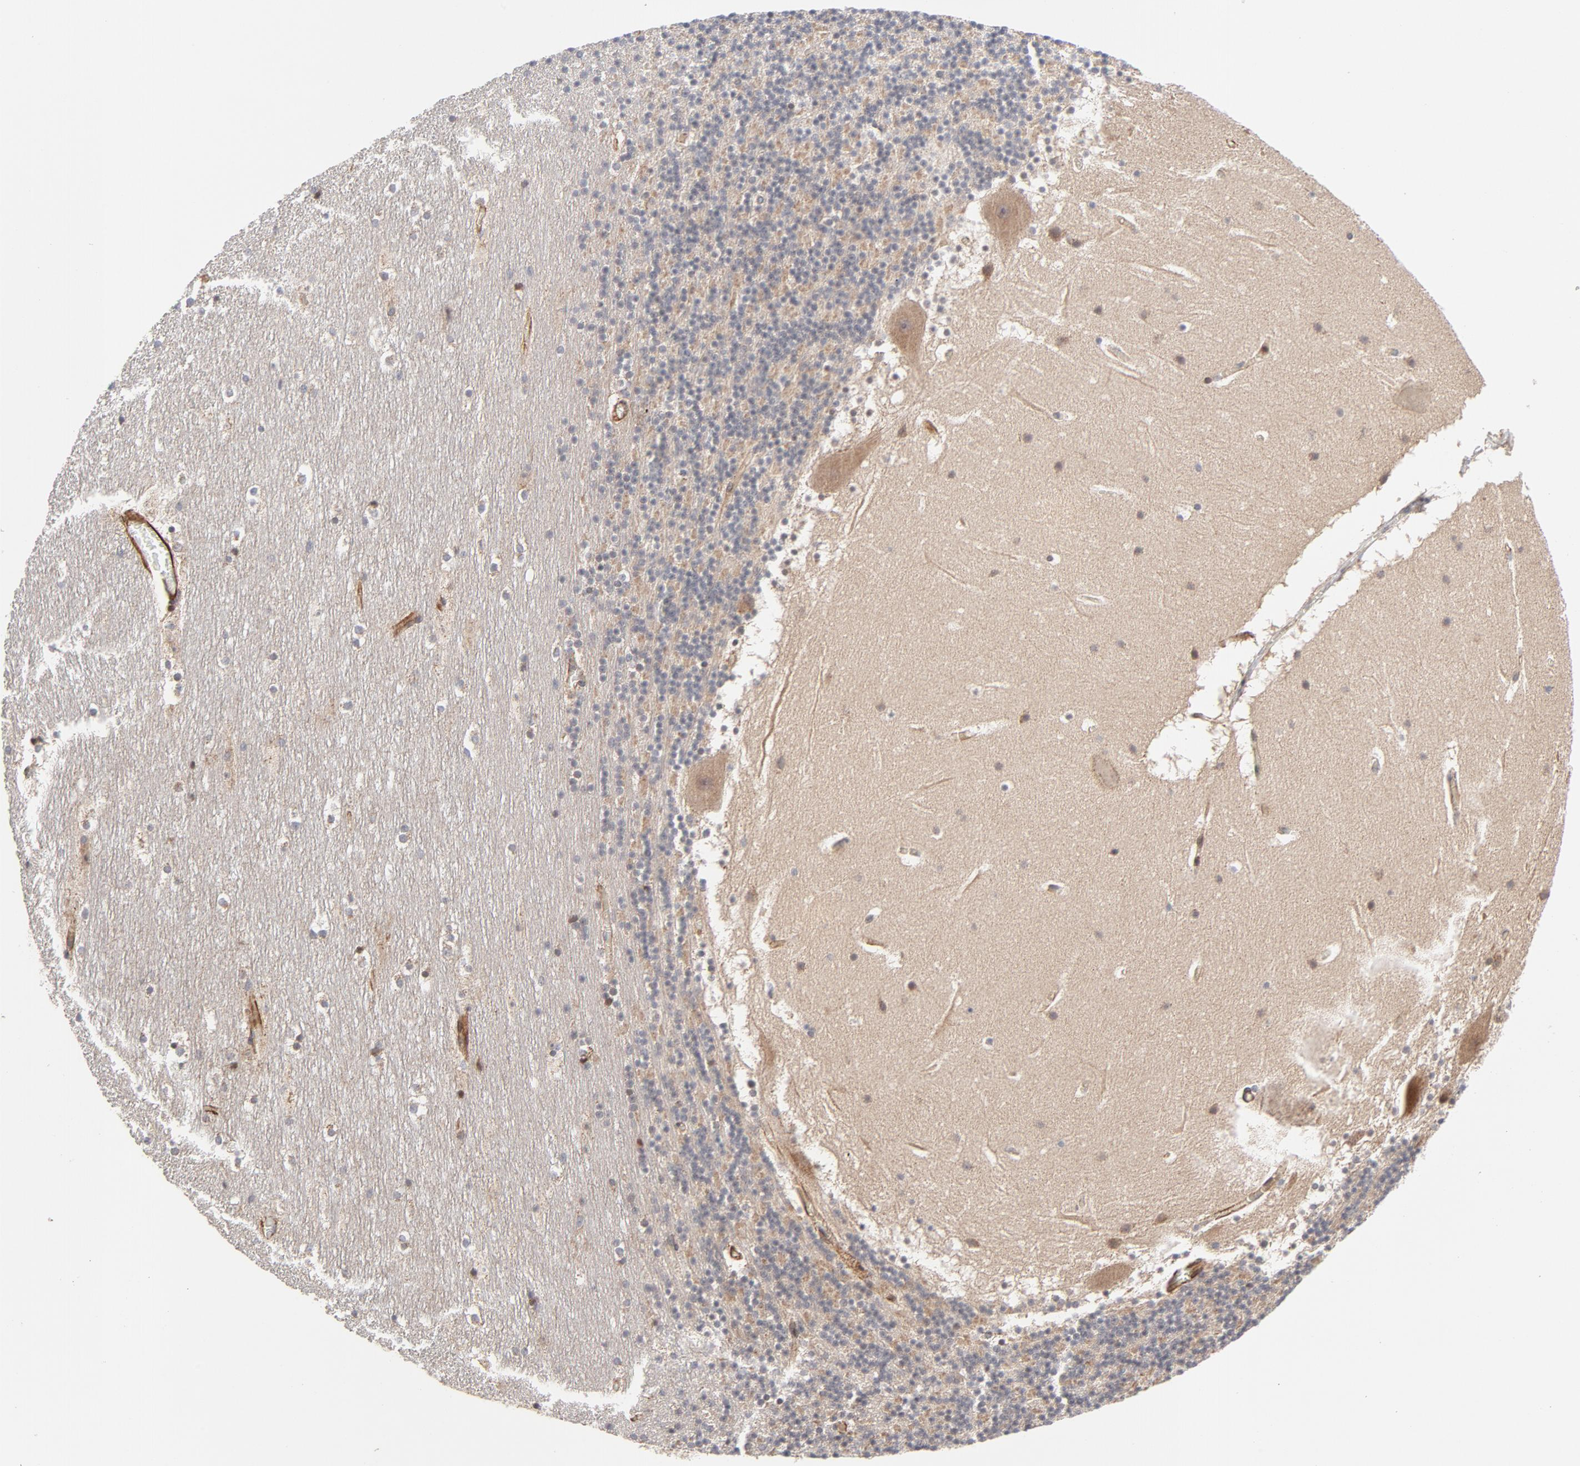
{"staining": {"intensity": "moderate", "quantity": "<25%", "location": "cytoplasmic/membranous"}, "tissue": "cerebellum", "cell_type": "Cells in granular layer", "image_type": "normal", "snomed": [{"axis": "morphology", "description": "Normal tissue, NOS"}, {"axis": "topography", "description": "Cerebellum"}], "caption": "Immunohistochemical staining of unremarkable human cerebellum exhibits moderate cytoplasmic/membranous protein expression in about <25% of cells in granular layer. Nuclei are stained in blue.", "gene": "DNAAF2", "patient": {"sex": "male", "age": 45}}